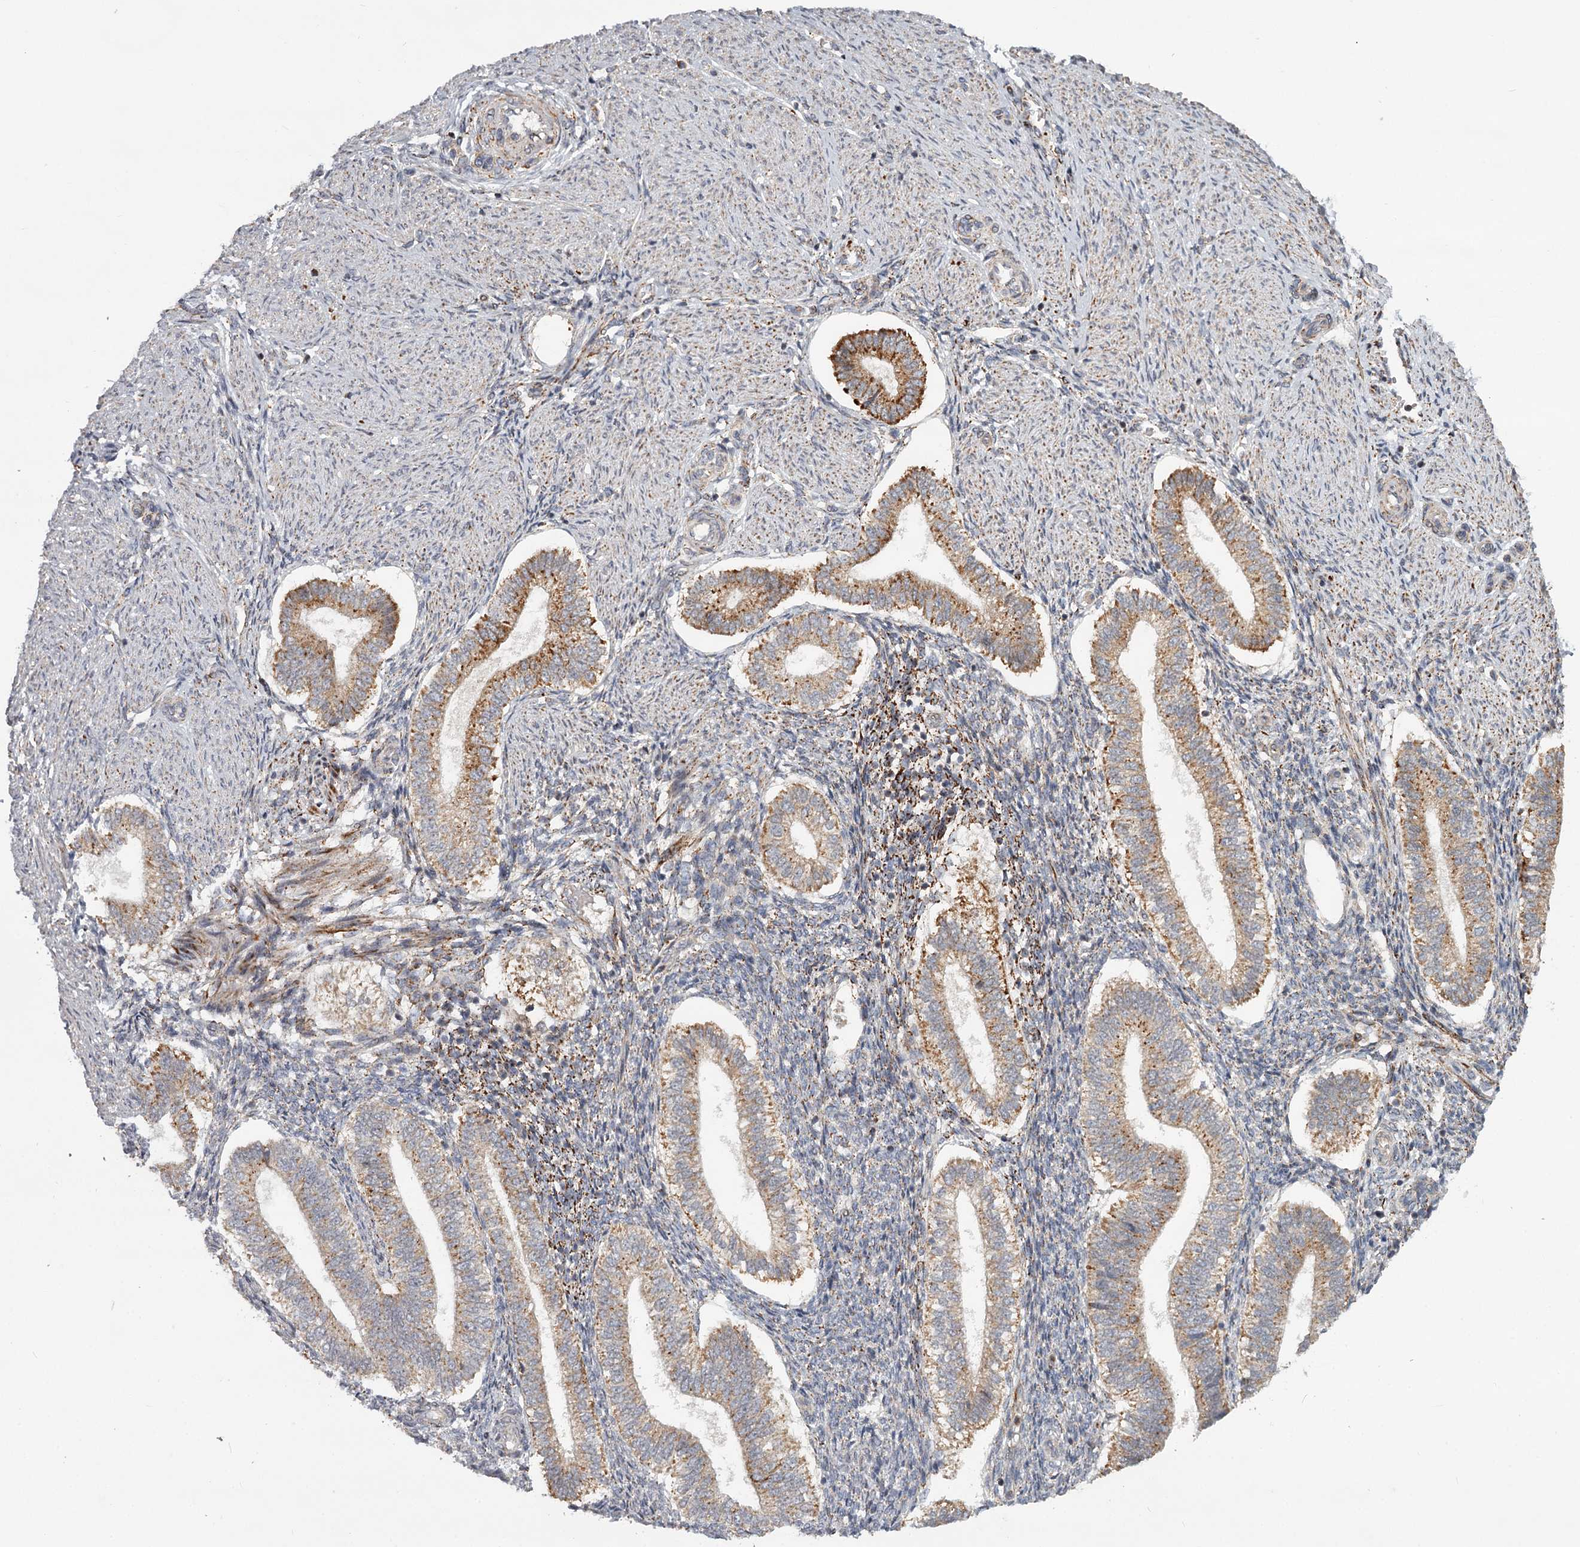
{"staining": {"intensity": "moderate", "quantity": "25%-75%", "location": "cytoplasmic/membranous"}, "tissue": "endometrium", "cell_type": "Cells in endometrial stroma", "image_type": "normal", "snomed": [{"axis": "morphology", "description": "Normal tissue, NOS"}, {"axis": "topography", "description": "Endometrium"}], "caption": "Benign endometrium was stained to show a protein in brown. There is medium levels of moderate cytoplasmic/membranous positivity in about 25%-75% of cells in endometrial stroma. (brown staining indicates protein expression, while blue staining denotes nuclei).", "gene": "CDC123", "patient": {"sex": "female", "age": 25}}